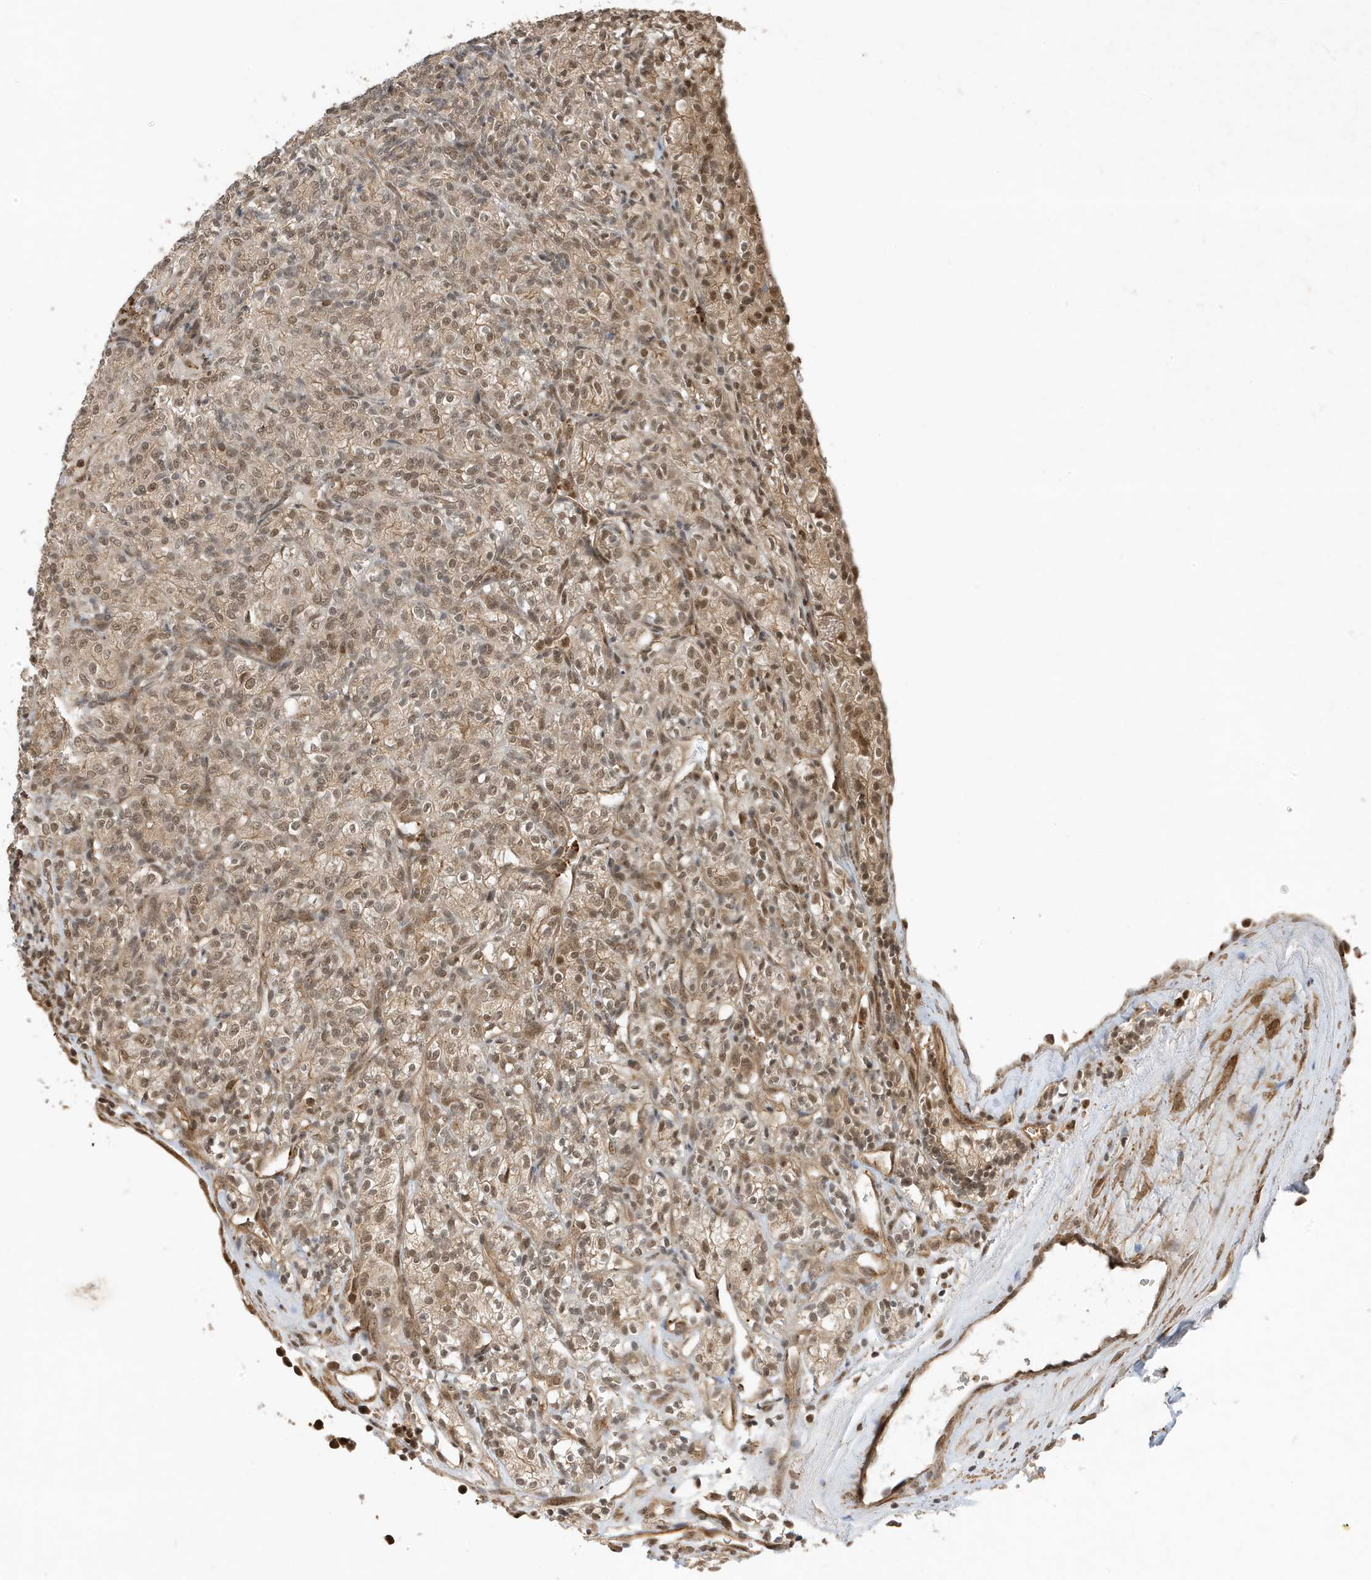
{"staining": {"intensity": "weak", "quantity": "25%-75%", "location": "nuclear"}, "tissue": "renal cancer", "cell_type": "Tumor cells", "image_type": "cancer", "snomed": [{"axis": "morphology", "description": "Adenocarcinoma, NOS"}, {"axis": "topography", "description": "Kidney"}], "caption": "The immunohistochemical stain shows weak nuclear staining in tumor cells of renal adenocarcinoma tissue.", "gene": "MAST3", "patient": {"sex": "male", "age": 77}}